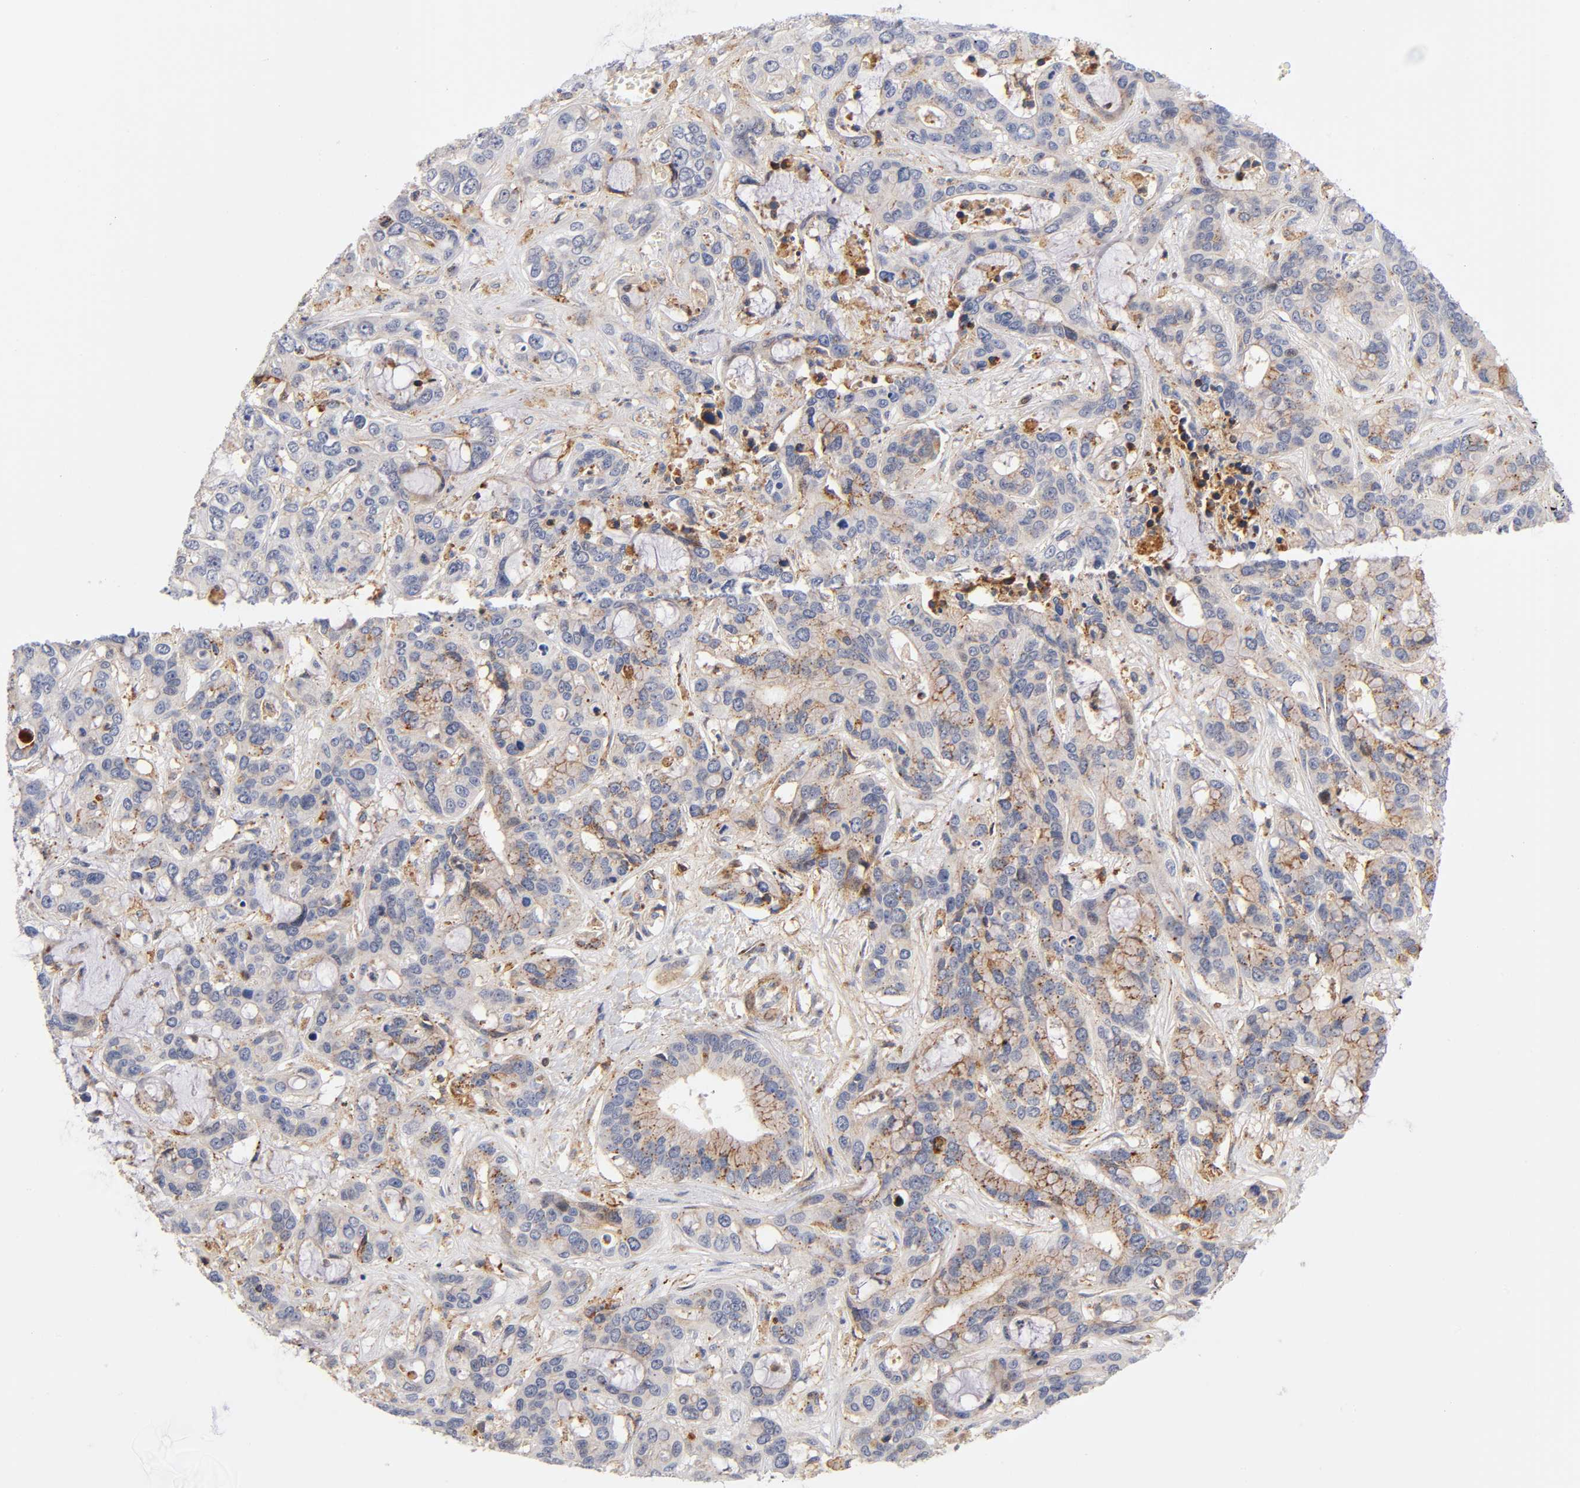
{"staining": {"intensity": "moderate", "quantity": "25%-75%", "location": "cytoplasmic/membranous"}, "tissue": "liver cancer", "cell_type": "Tumor cells", "image_type": "cancer", "snomed": [{"axis": "morphology", "description": "Cholangiocarcinoma"}, {"axis": "topography", "description": "Liver"}], "caption": "IHC photomicrograph of neoplastic tissue: human liver cholangiocarcinoma stained using IHC displays medium levels of moderate protein expression localized specifically in the cytoplasmic/membranous of tumor cells, appearing as a cytoplasmic/membranous brown color.", "gene": "ANXA7", "patient": {"sex": "female", "age": 65}}